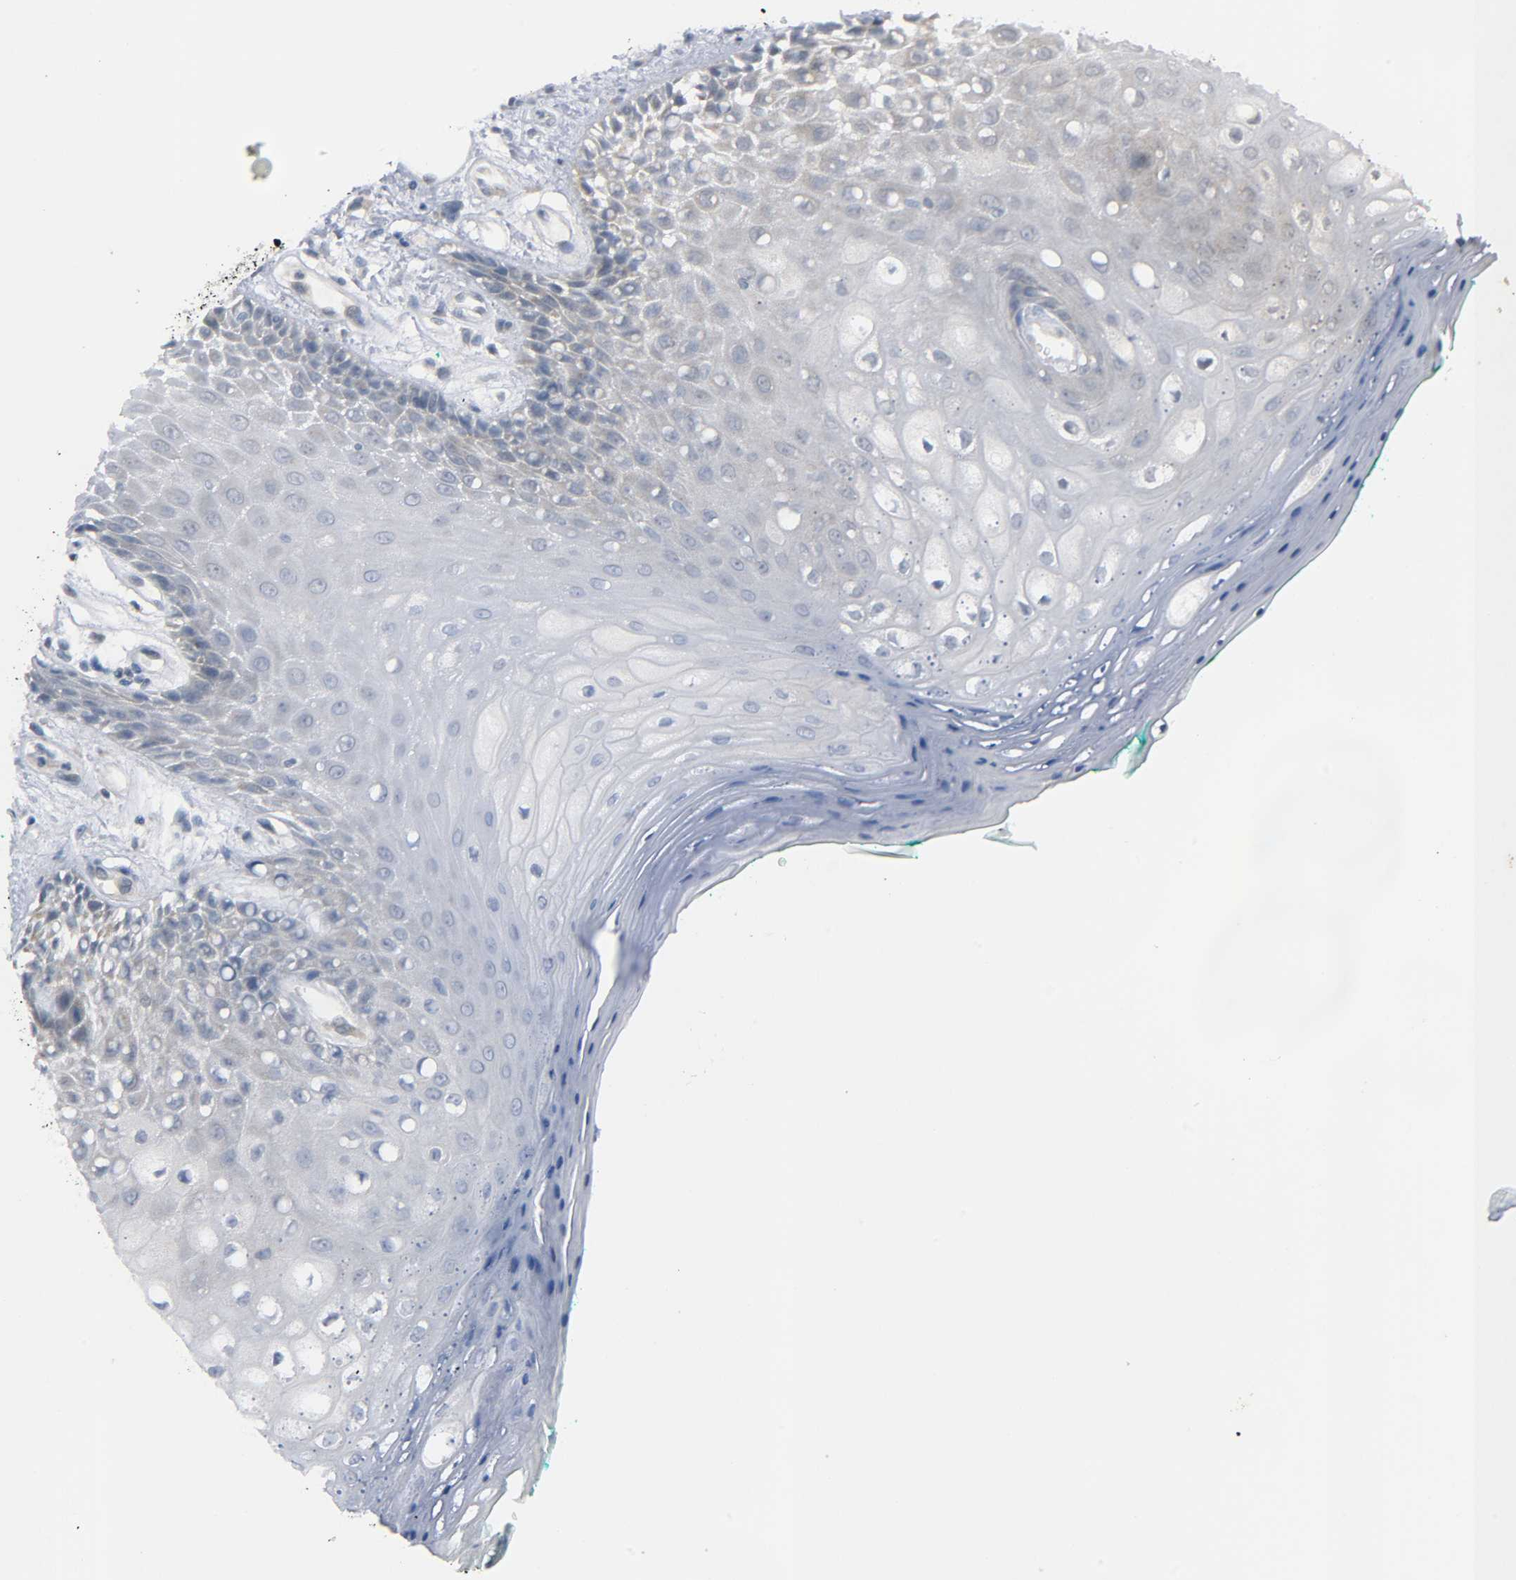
{"staining": {"intensity": "weak", "quantity": "<25%", "location": "cytoplasmic/membranous"}, "tissue": "oral mucosa", "cell_type": "Squamous epithelial cells", "image_type": "normal", "snomed": [{"axis": "morphology", "description": "Normal tissue, NOS"}, {"axis": "morphology", "description": "Squamous cell carcinoma, NOS"}, {"axis": "topography", "description": "Skeletal muscle"}, {"axis": "topography", "description": "Oral tissue"}, {"axis": "topography", "description": "Head-Neck"}], "caption": "This is a photomicrograph of immunohistochemistry staining of normal oral mucosa, which shows no positivity in squamous epithelial cells.", "gene": "MAPK8", "patient": {"sex": "female", "age": 84}}